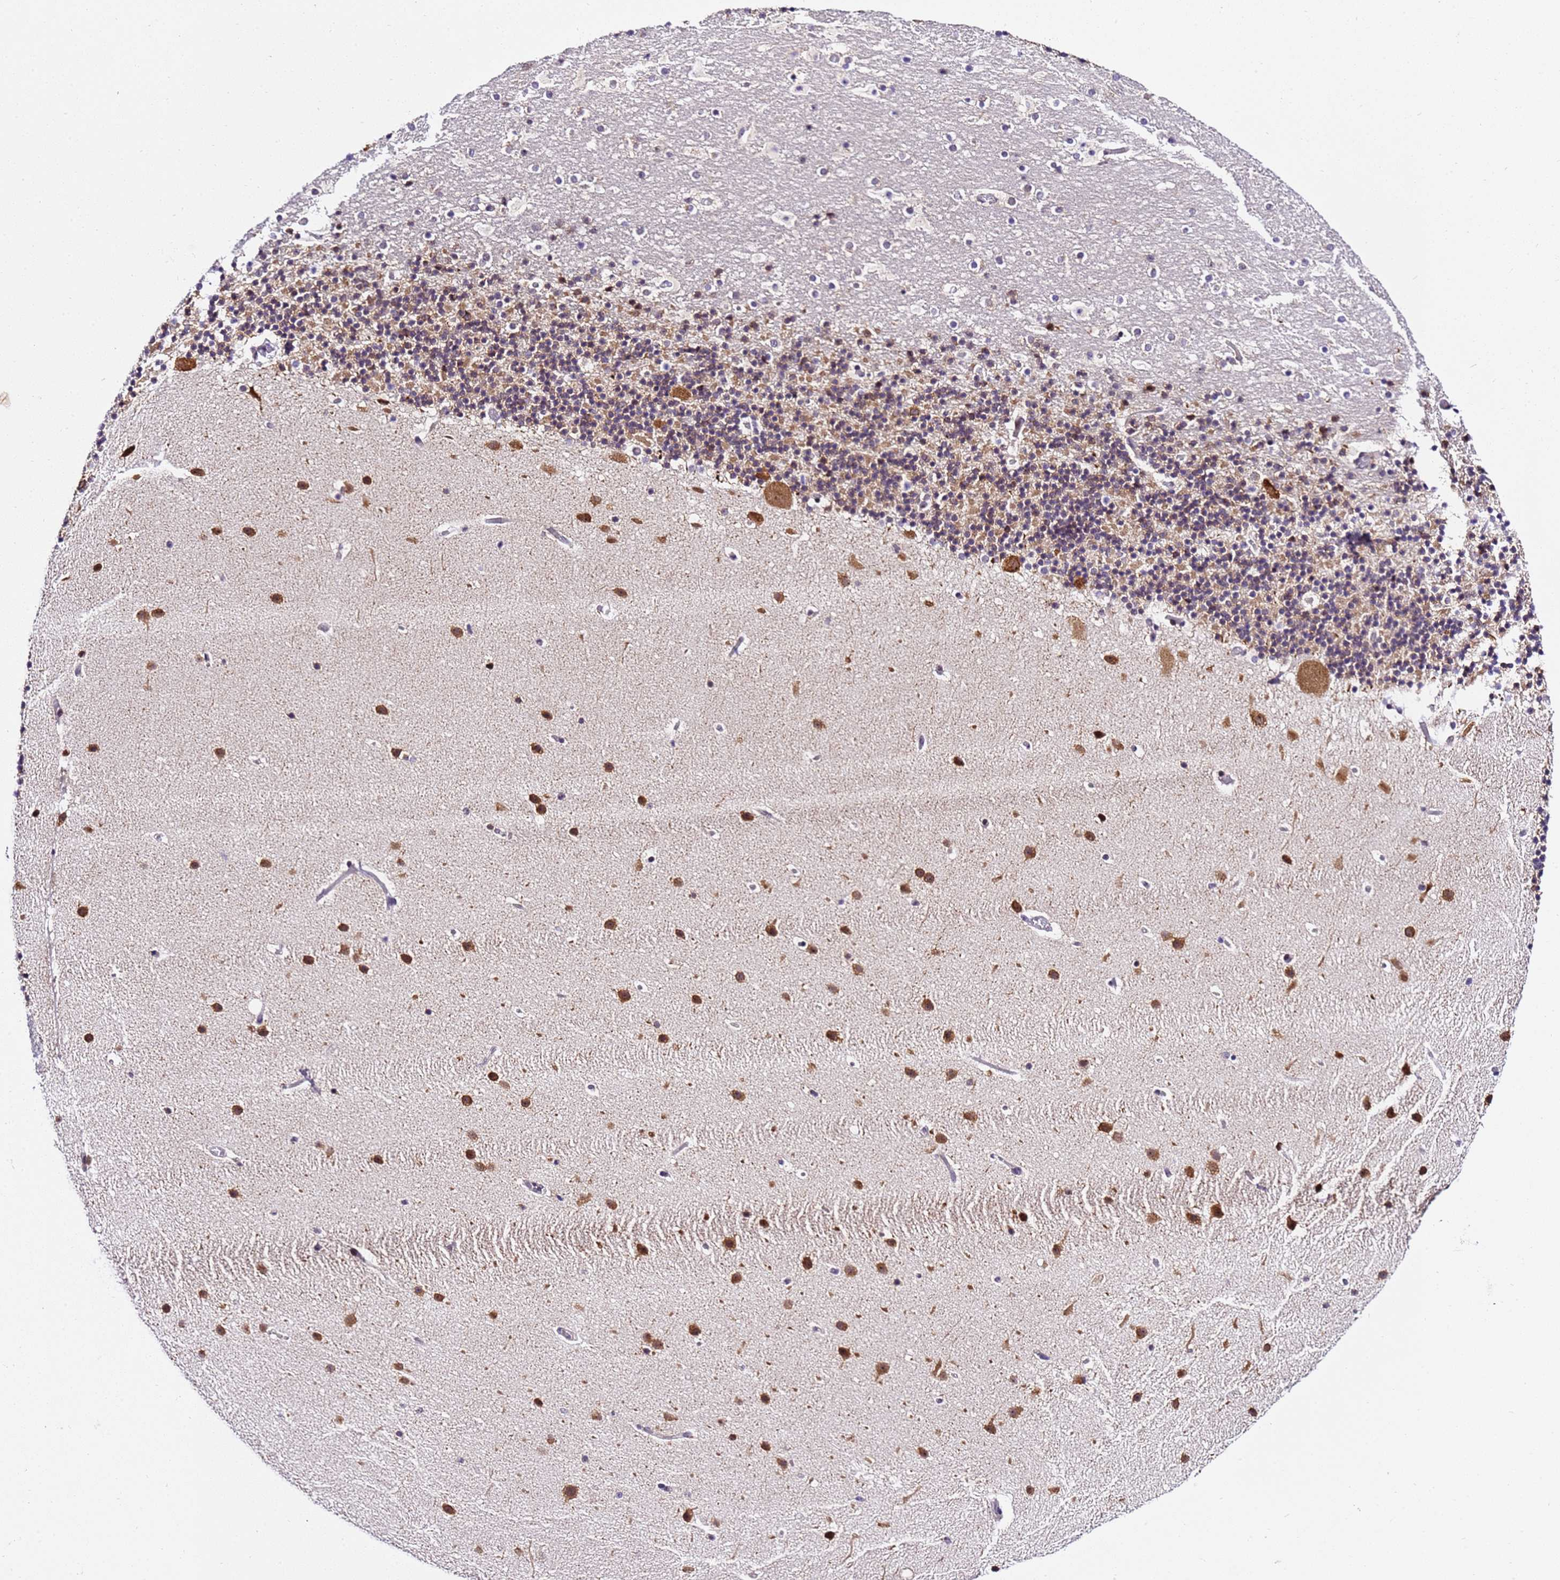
{"staining": {"intensity": "moderate", "quantity": "25%-75%", "location": "cytoplasmic/membranous"}, "tissue": "cerebellum", "cell_type": "Cells in granular layer", "image_type": "normal", "snomed": [{"axis": "morphology", "description": "Normal tissue, NOS"}, {"axis": "topography", "description": "Cerebellum"}], "caption": "Protein staining of unremarkable cerebellum displays moderate cytoplasmic/membranous expression in approximately 25%-75% of cells in granular layer.", "gene": "SLX4IP", "patient": {"sex": "male", "age": 57}}